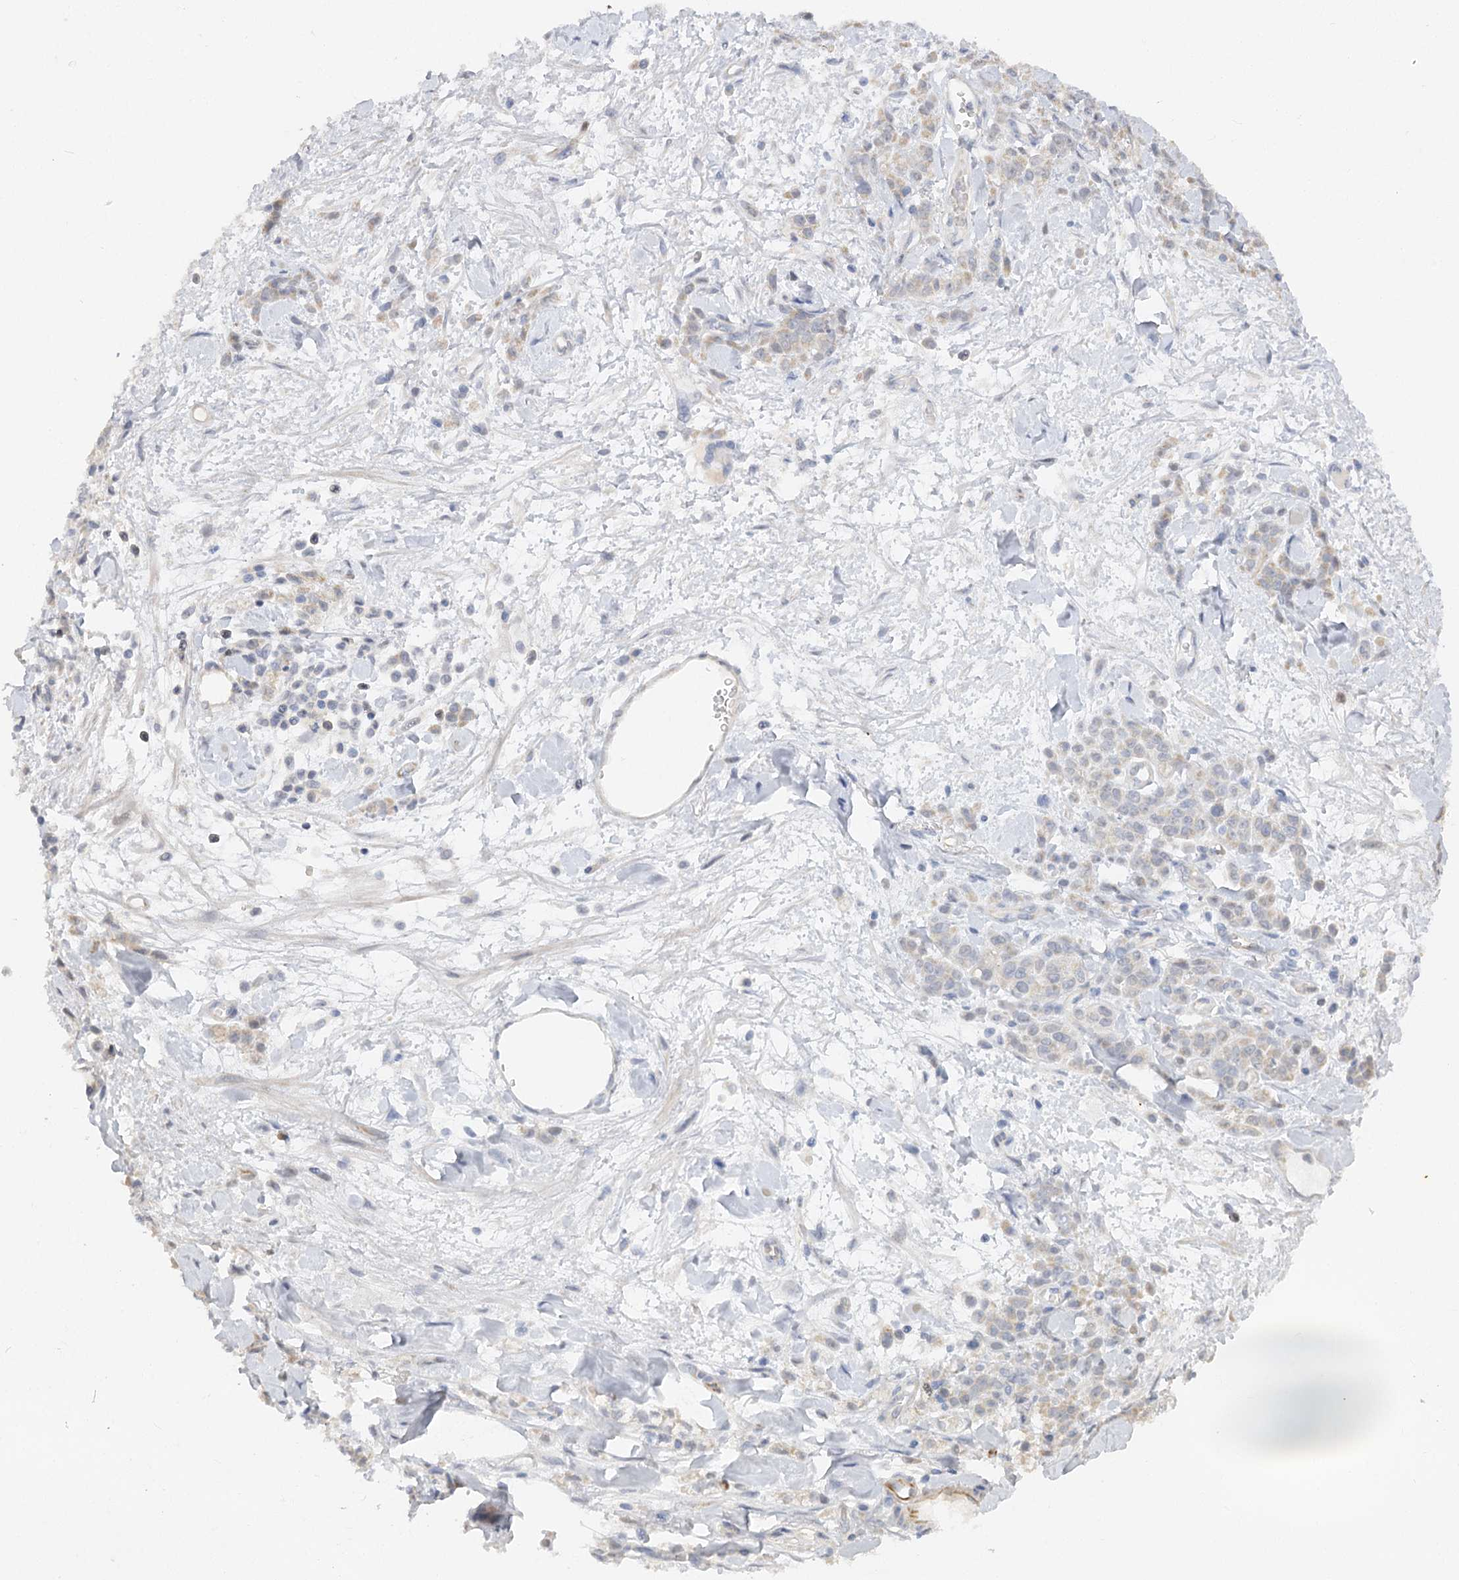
{"staining": {"intensity": "weak", "quantity": "<25%", "location": "cytoplasmic/membranous,nuclear"}, "tissue": "stomach cancer", "cell_type": "Tumor cells", "image_type": "cancer", "snomed": [{"axis": "morphology", "description": "Normal tissue, NOS"}, {"axis": "morphology", "description": "Adenocarcinoma, NOS"}, {"axis": "topography", "description": "Stomach"}], "caption": "A photomicrograph of human stomach adenocarcinoma is negative for staining in tumor cells.", "gene": "NELL2", "patient": {"sex": "male", "age": 82}}